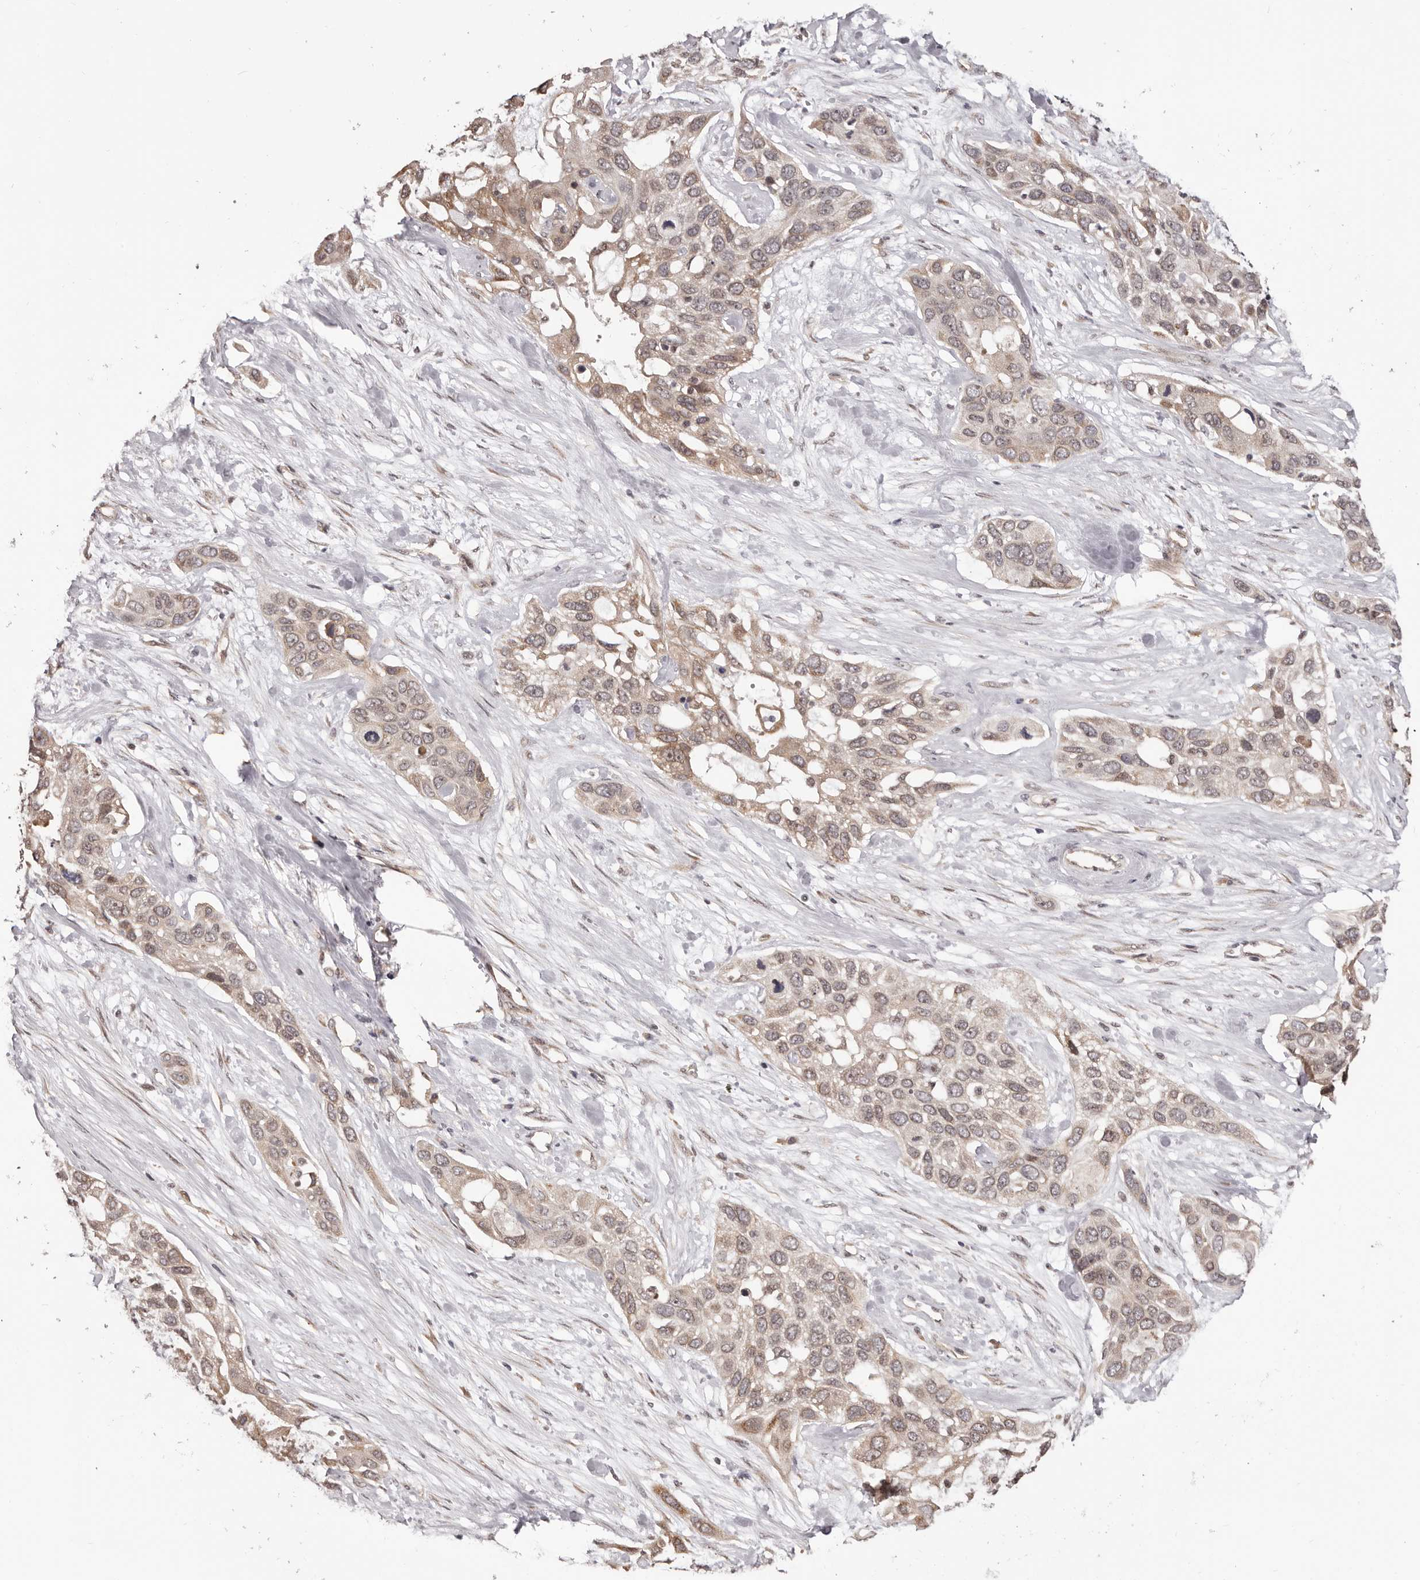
{"staining": {"intensity": "weak", "quantity": "25%-75%", "location": "cytoplasmic/membranous,nuclear"}, "tissue": "pancreatic cancer", "cell_type": "Tumor cells", "image_type": "cancer", "snomed": [{"axis": "morphology", "description": "Adenocarcinoma, NOS"}, {"axis": "topography", "description": "Pancreas"}], "caption": "Adenocarcinoma (pancreatic) stained for a protein exhibits weak cytoplasmic/membranous and nuclear positivity in tumor cells.", "gene": "NOL12", "patient": {"sex": "female", "age": 60}}